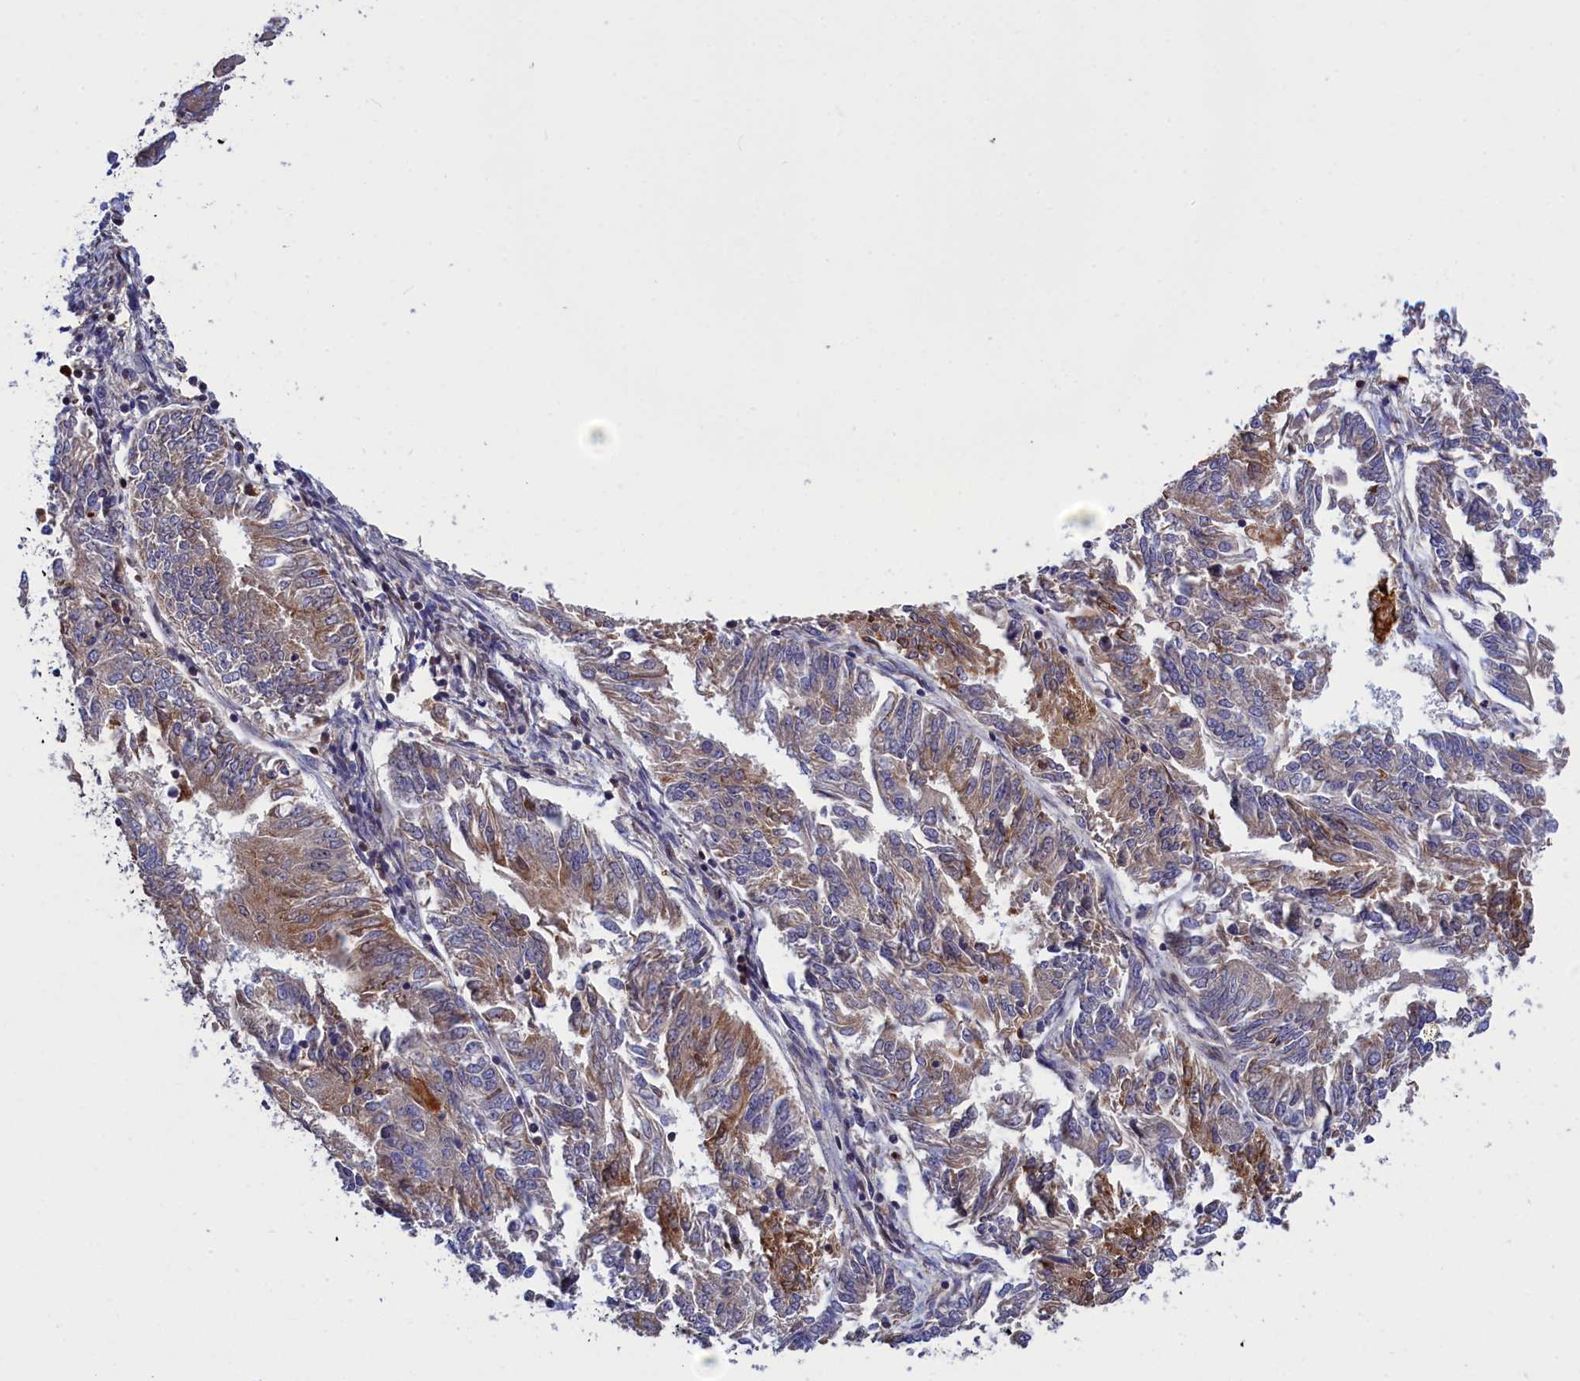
{"staining": {"intensity": "moderate", "quantity": "<25%", "location": "cytoplasmic/membranous"}, "tissue": "endometrial cancer", "cell_type": "Tumor cells", "image_type": "cancer", "snomed": [{"axis": "morphology", "description": "Adenocarcinoma, NOS"}, {"axis": "topography", "description": "Endometrium"}], "caption": "Human endometrial cancer (adenocarcinoma) stained with a protein marker displays moderate staining in tumor cells.", "gene": "CRACD", "patient": {"sex": "female", "age": 58}}